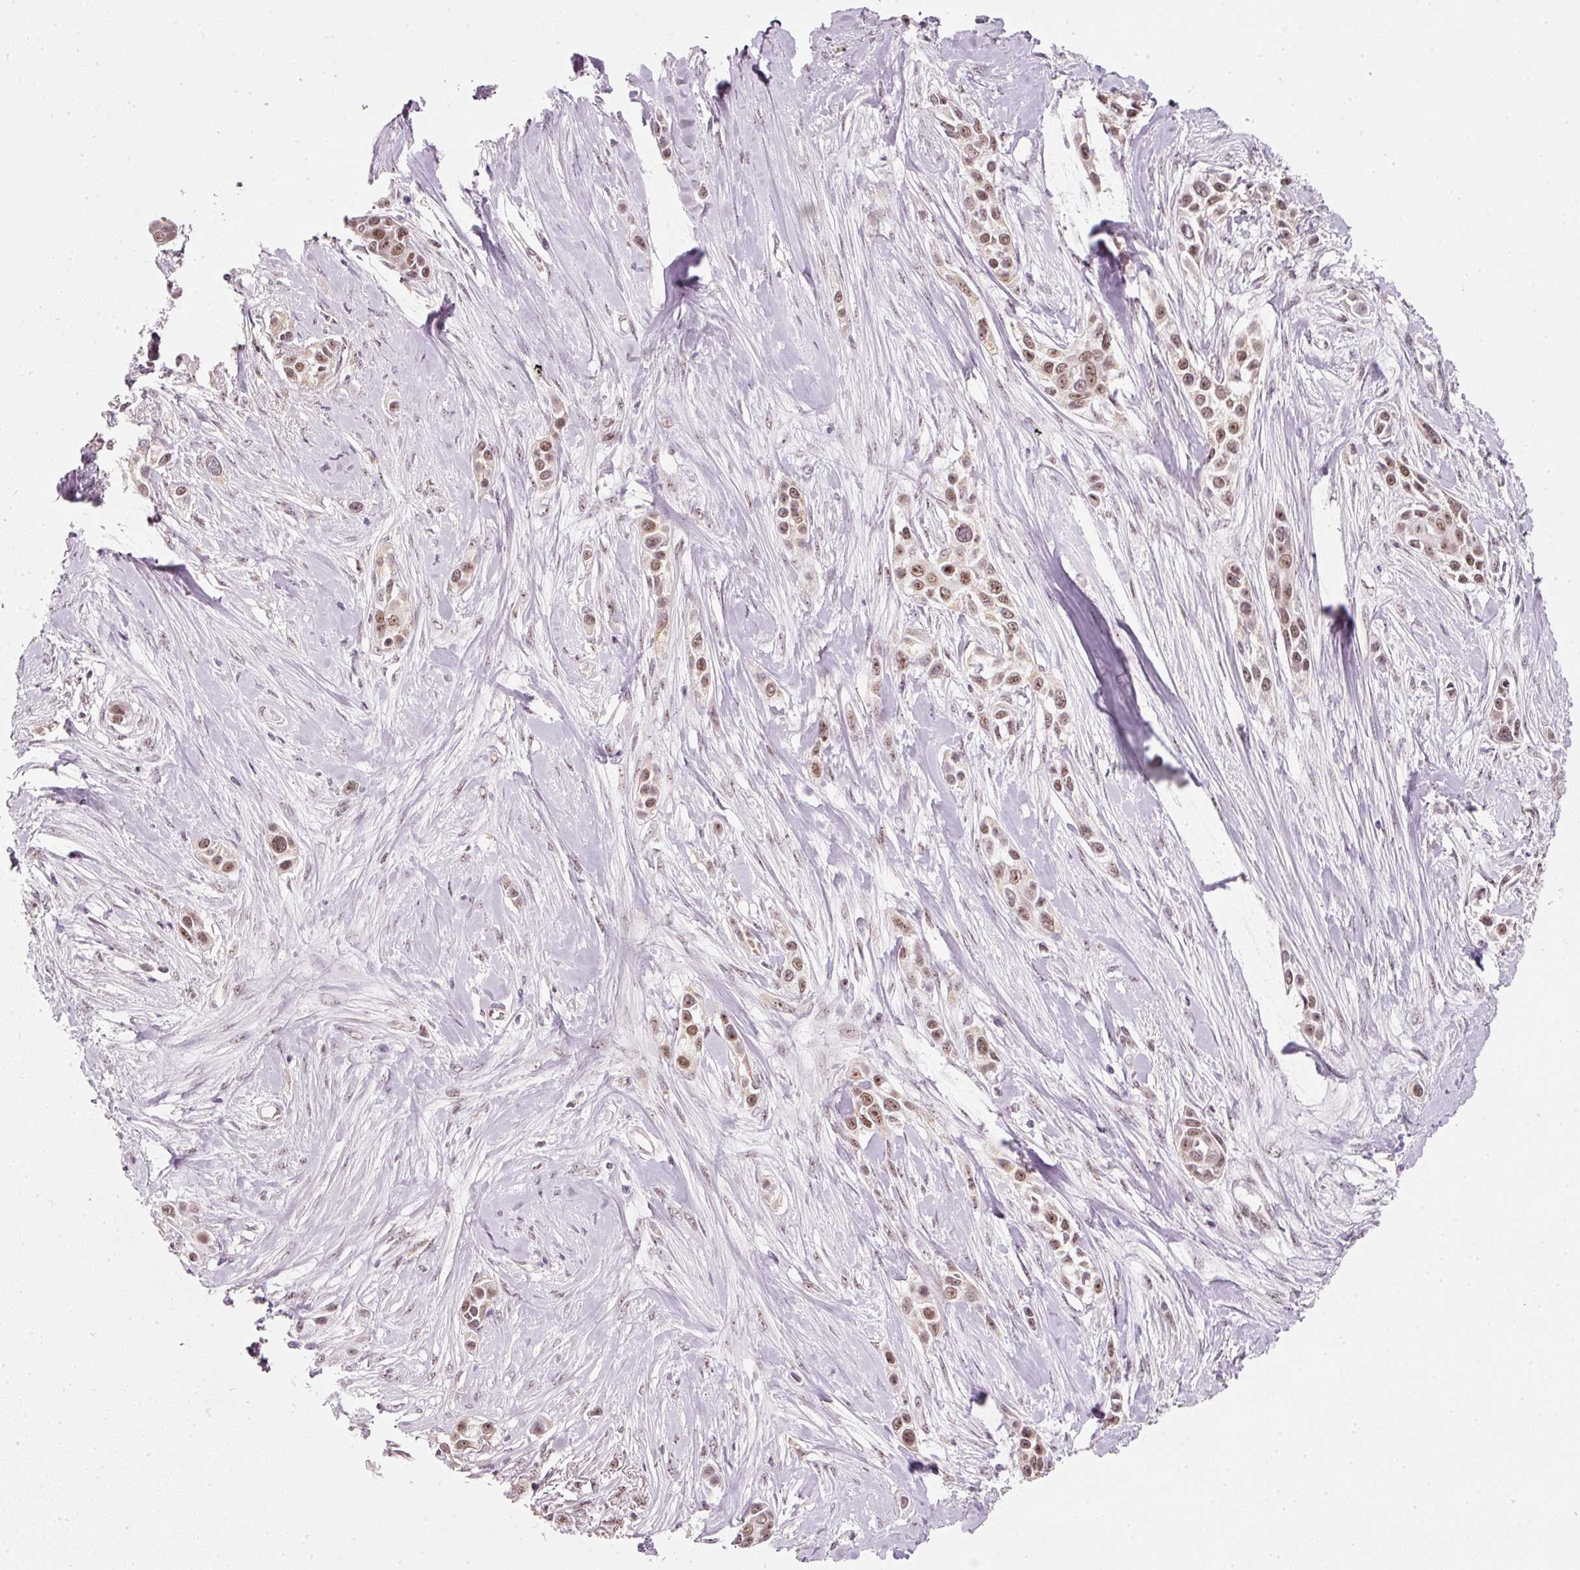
{"staining": {"intensity": "moderate", "quantity": ">75%", "location": "nuclear"}, "tissue": "skin cancer", "cell_type": "Tumor cells", "image_type": "cancer", "snomed": [{"axis": "morphology", "description": "Squamous cell carcinoma, NOS"}, {"axis": "topography", "description": "Skin"}], "caption": "A brown stain shows moderate nuclear staining of a protein in human skin cancer tumor cells.", "gene": "FSTL3", "patient": {"sex": "female", "age": 69}}